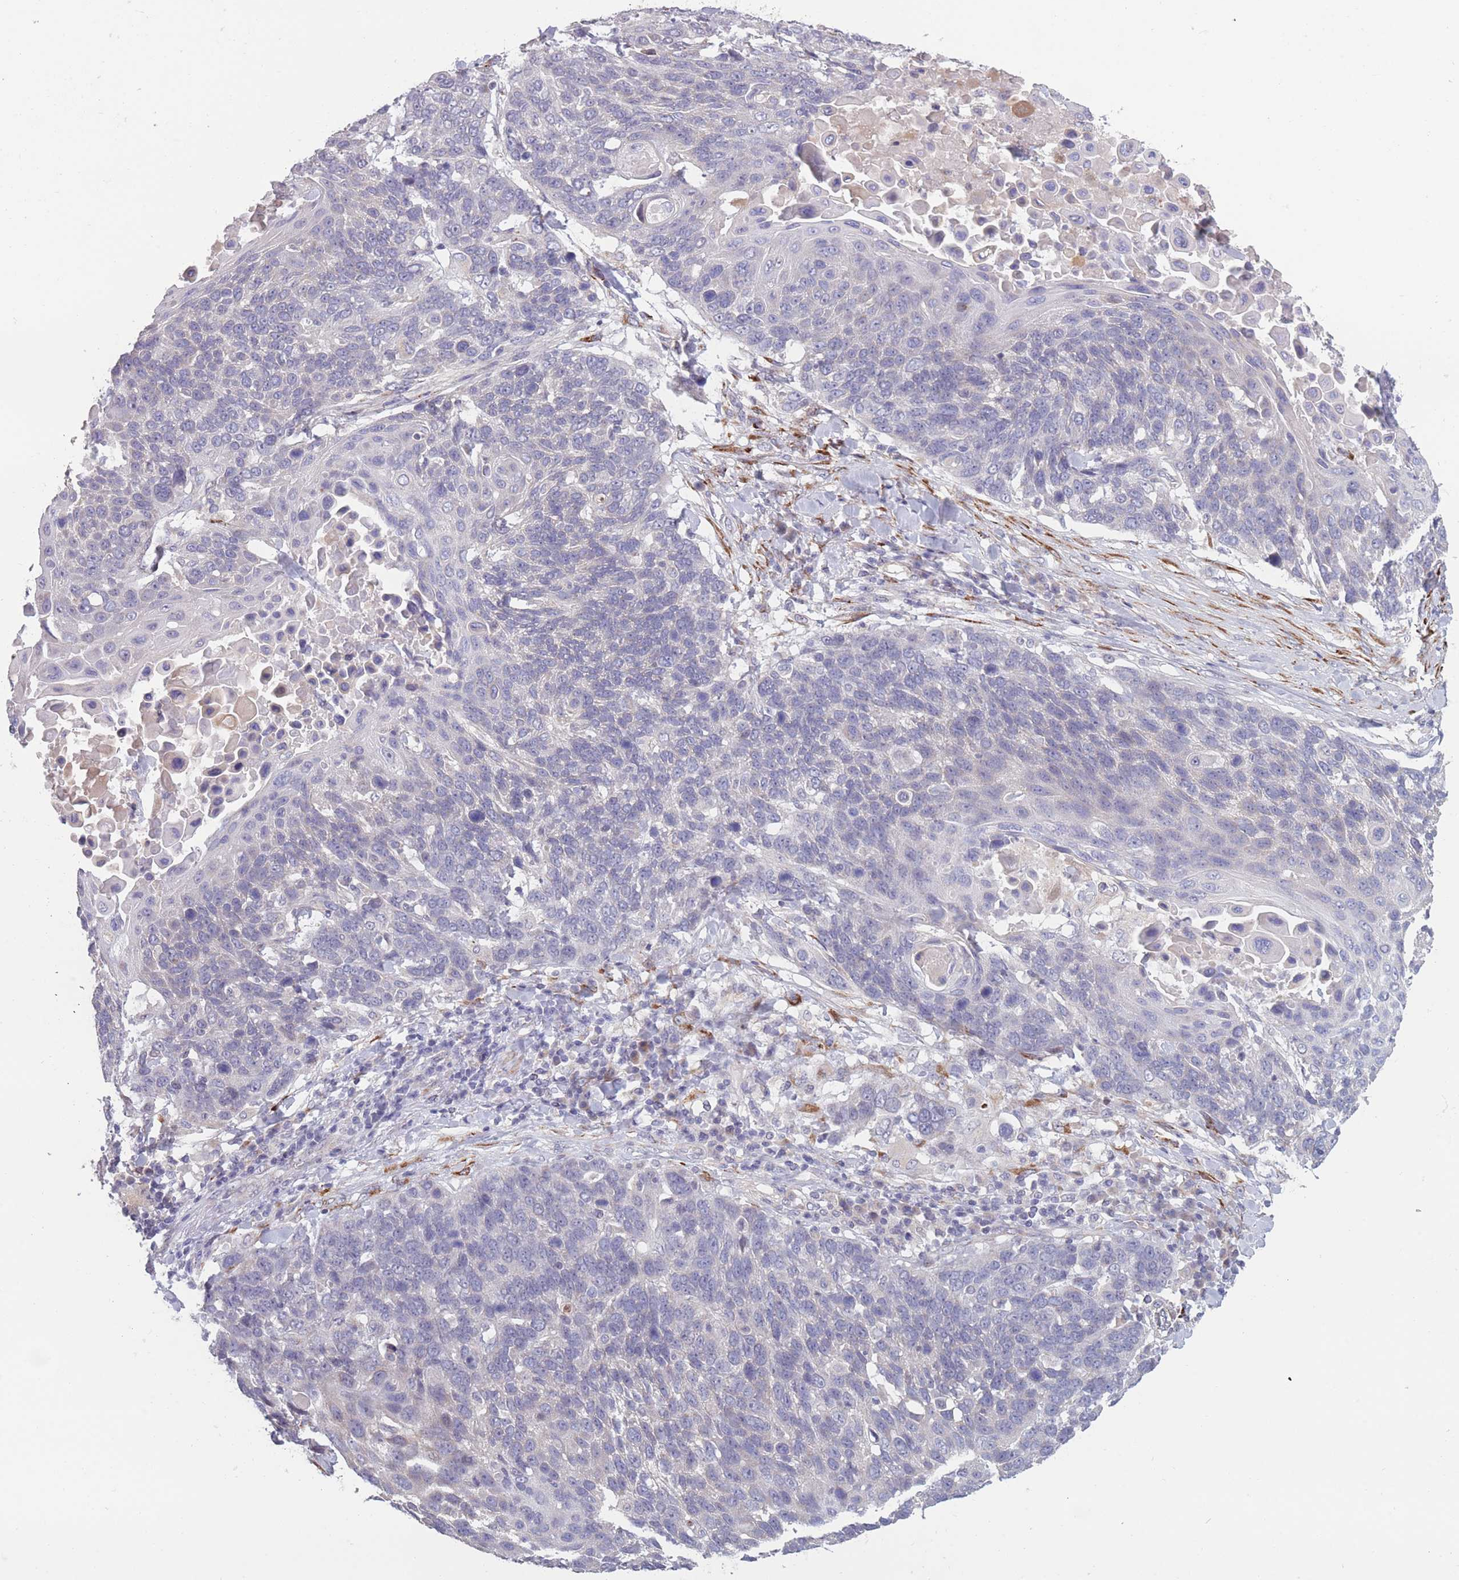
{"staining": {"intensity": "negative", "quantity": "none", "location": "none"}, "tissue": "lung cancer", "cell_type": "Tumor cells", "image_type": "cancer", "snomed": [{"axis": "morphology", "description": "Squamous cell carcinoma, NOS"}, {"axis": "topography", "description": "Lung"}], "caption": "Immunohistochemical staining of human lung cancer exhibits no significant staining in tumor cells.", "gene": "CCNQ", "patient": {"sex": "male", "age": 66}}